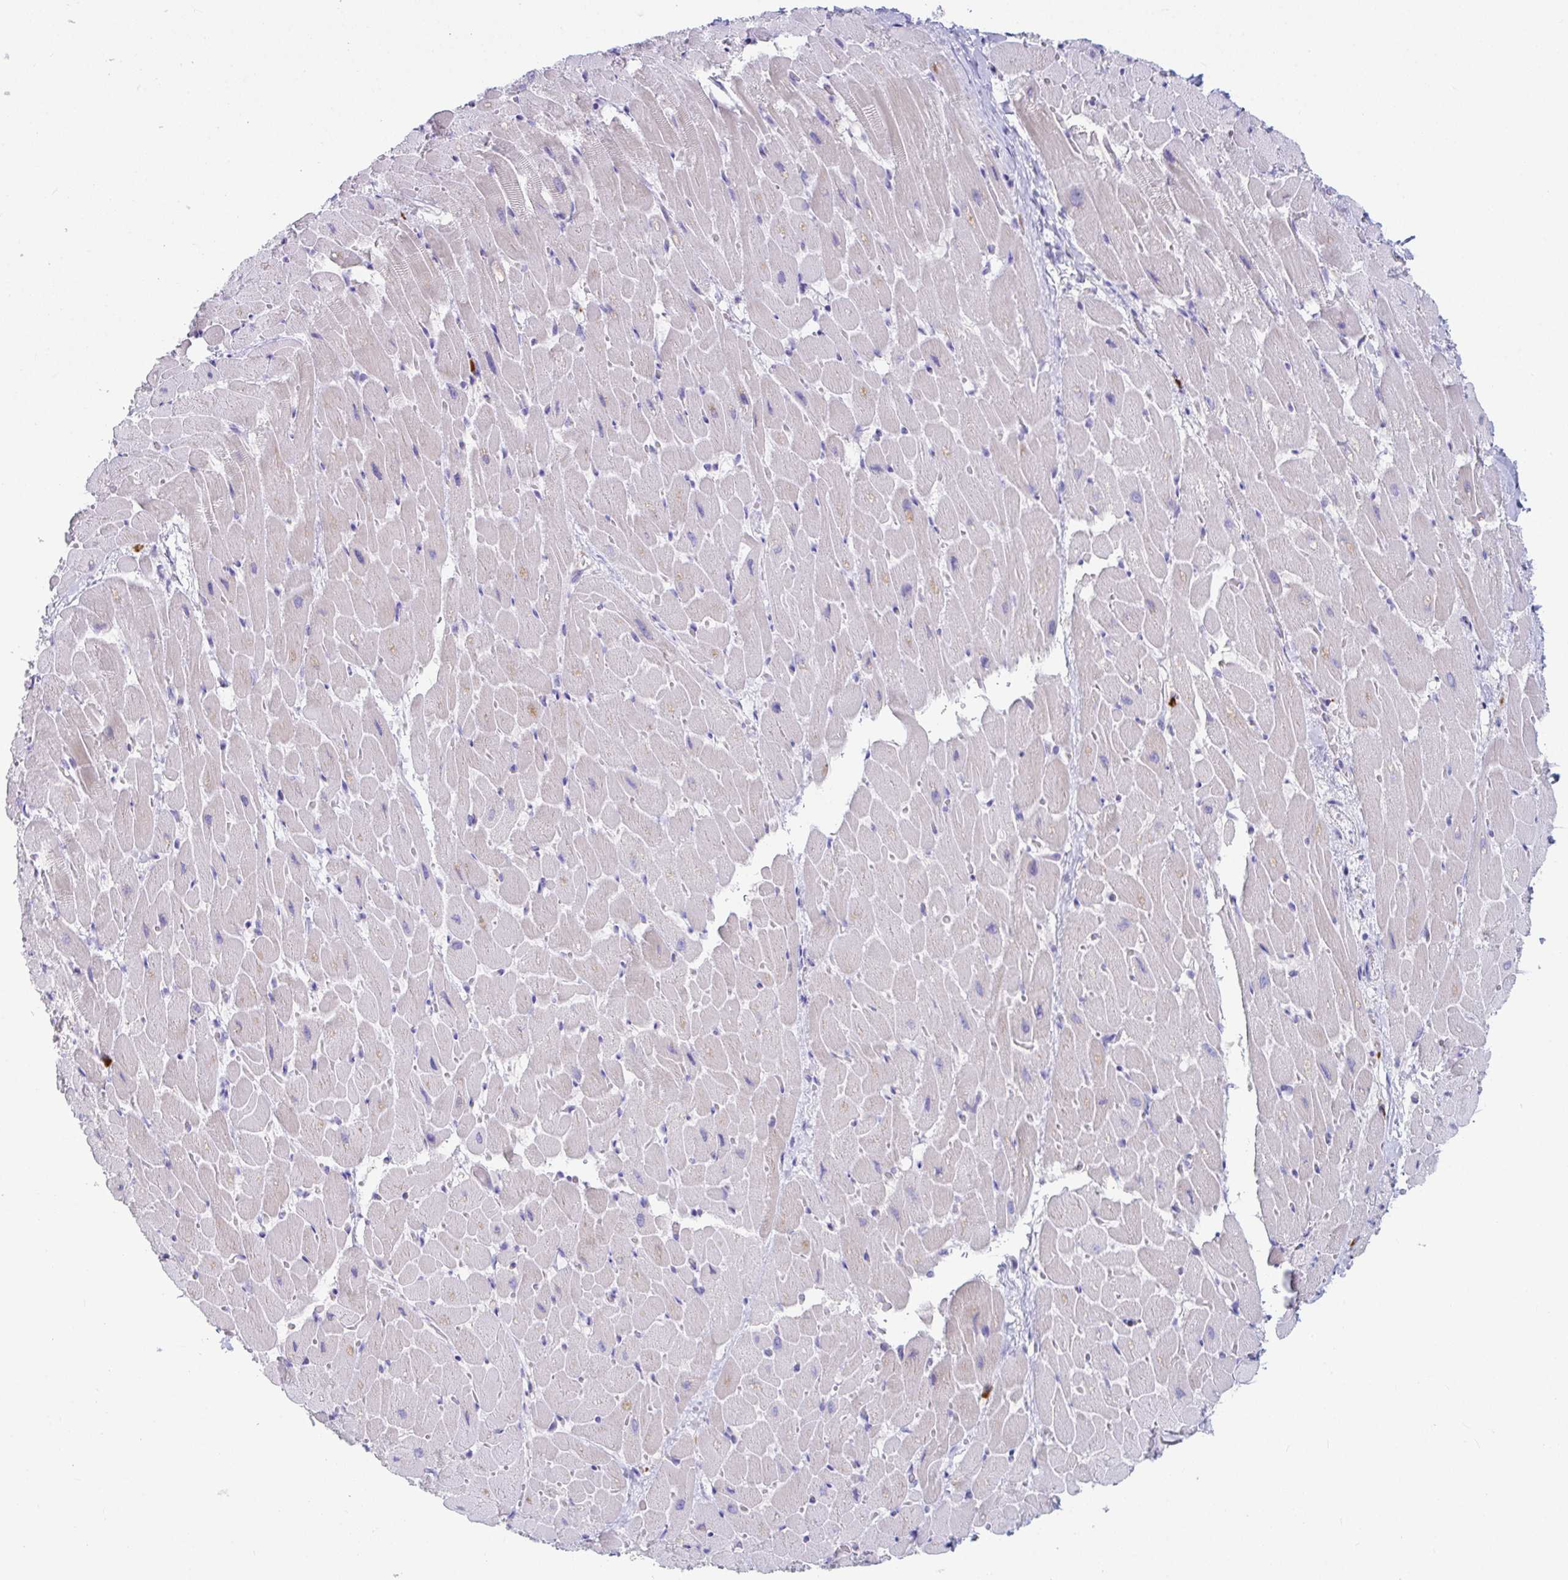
{"staining": {"intensity": "negative", "quantity": "none", "location": "none"}, "tissue": "heart muscle", "cell_type": "Cardiomyocytes", "image_type": "normal", "snomed": [{"axis": "morphology", "description": "Normal tissue, NOS"}, {"axis": "topography", "description": "Heart"}], "caption": "The histopathology image reveals no significant expression in cardiomyocytes of heart muscle. The staining was performed using DAB to visualize the protein expression in brown, while the nuclei were stained in blue with hematoxylin (Magnification: 20x).", "gene": "PLA2G1B", "patient": {"sex": "male", "age": 37}}